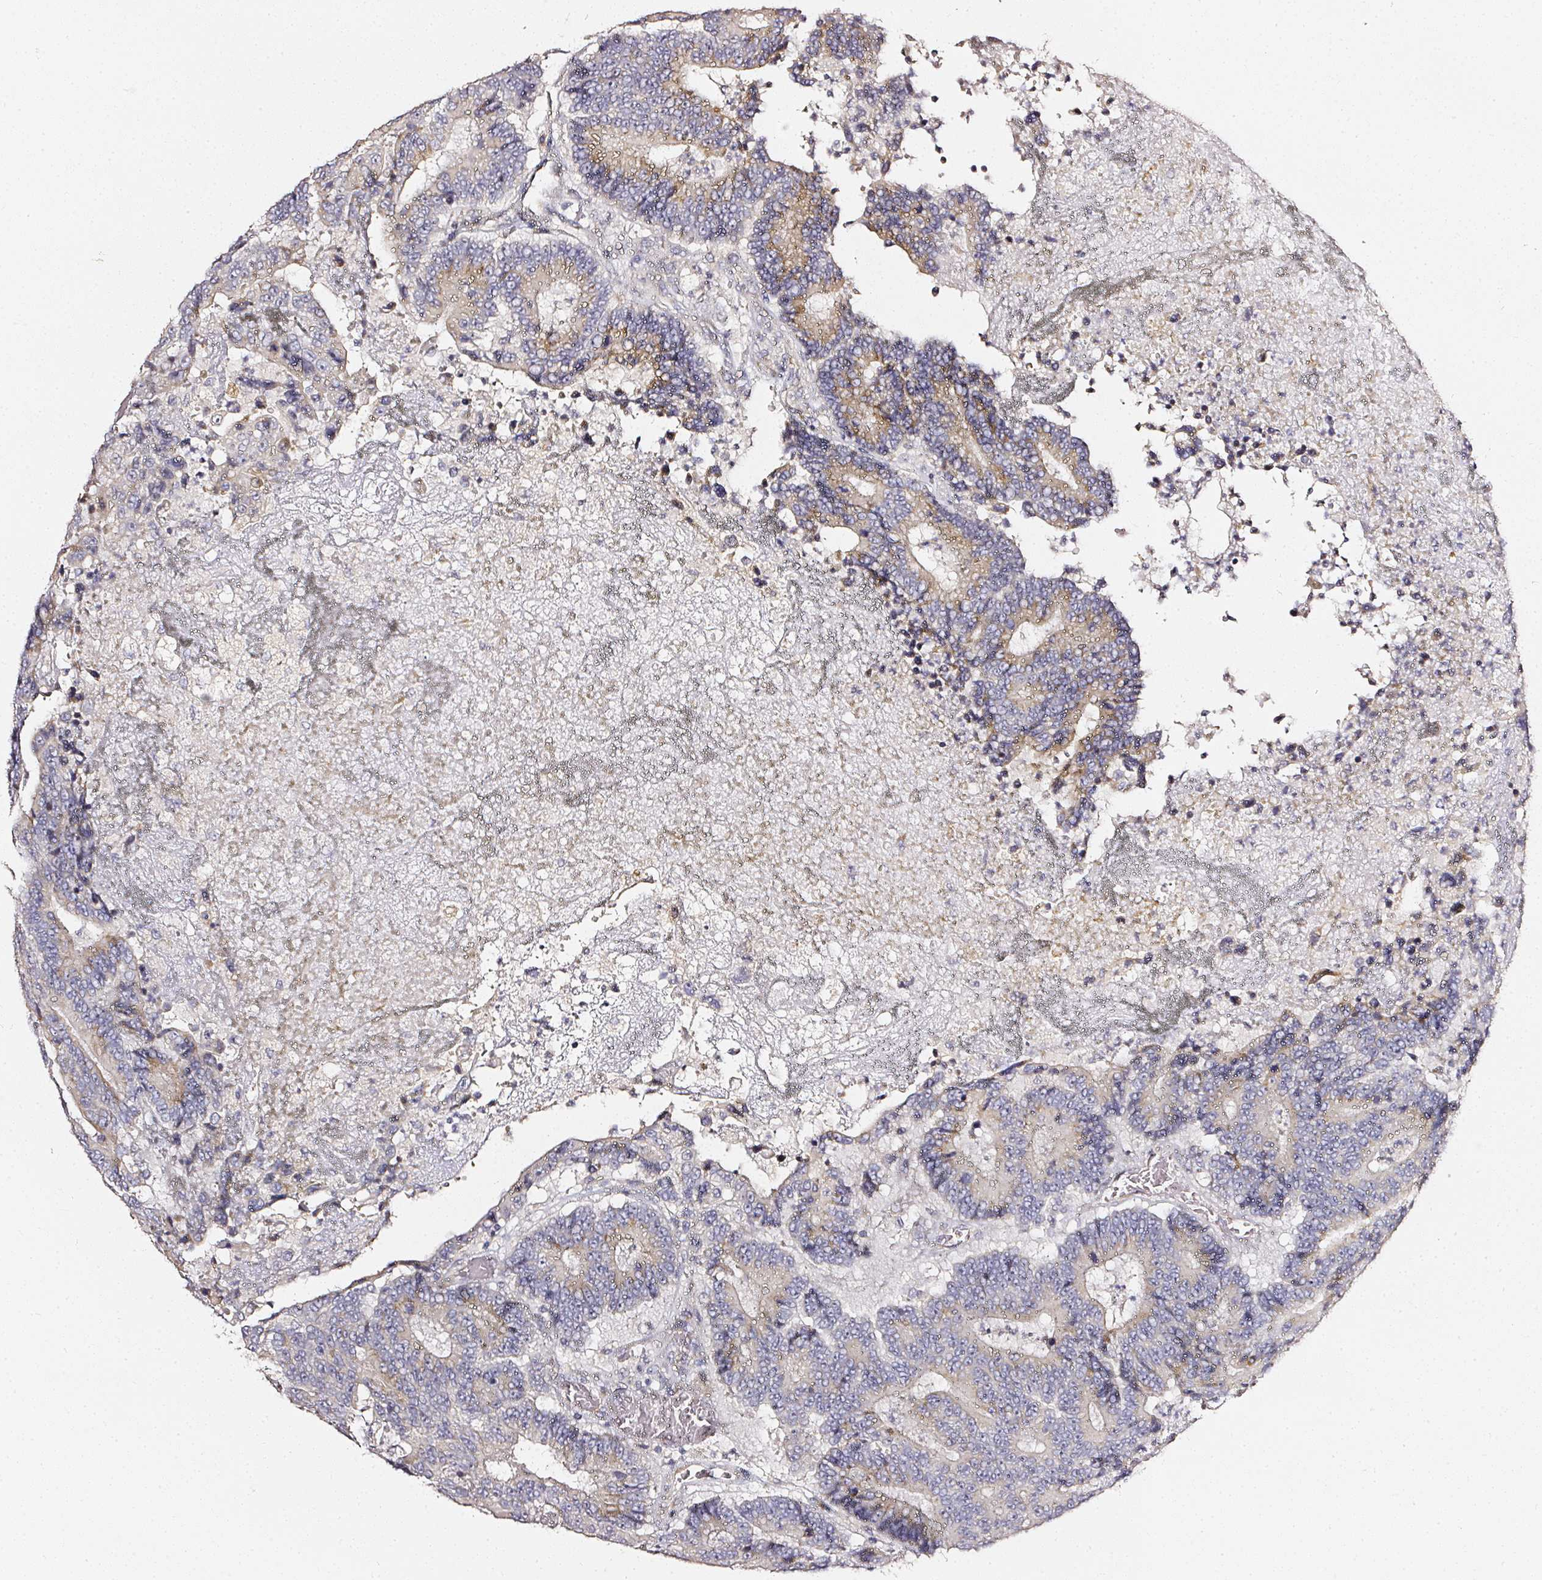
{"staining": {"intensity": "moderate", "quantity": "<25%", "location": "cytoplasmic/membranous"}, "tissue": "colorectal cancer", "cell_type": "Tumor cells", "image_type": "cancer", "snomed": [{"axis": "morphology", "description": "Adenocarcinoma, NOS"}, {"axis": "topography", "description": "Colon"}], "caption": "This image exhibits immunohistochemistry staining of colorectal adenocarcinoma, with low moderate cytoplasmic/membranous expression in about <25% of tumor cells.", "gene": "NTRK1", "patient": {"sex": "male", "age": 83}}